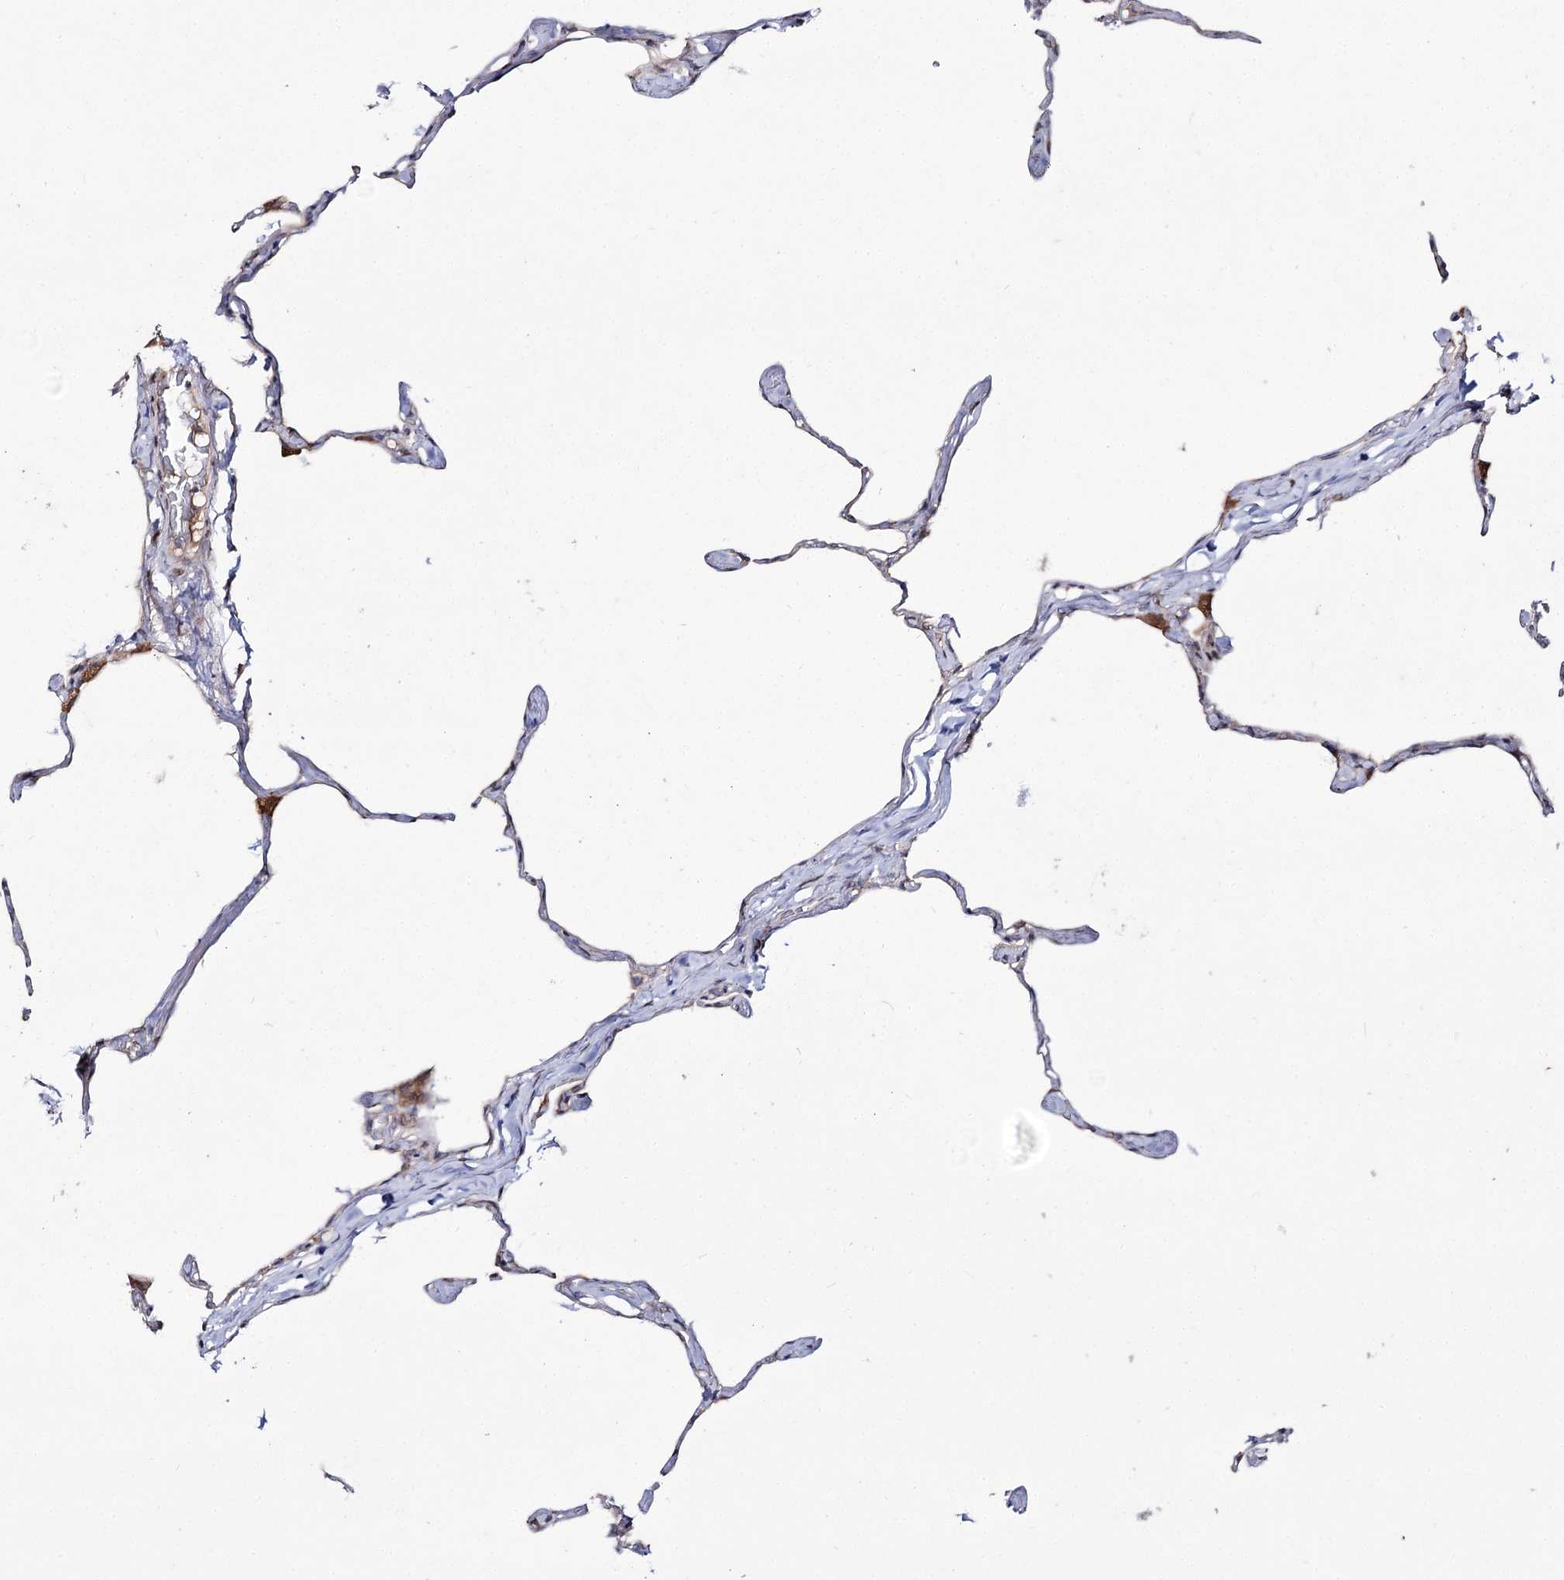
{"staining": {"intensity": "negative", "quantity": "none", "location": "none"}, "tissue": "lung", "cell_type": "Alveolar cells", "image_type": "normal", "snomed": [{"axis": "morphology", "description": "Normal tissue, NOS"}, {"axis": "topography", "description": "Lung"}], "caption": "The micrograph exhibits no staining of alveolar cells in unremarkable lung.", "gene": "C11orf80", "patient": {"sex": "male", "age": 65}}